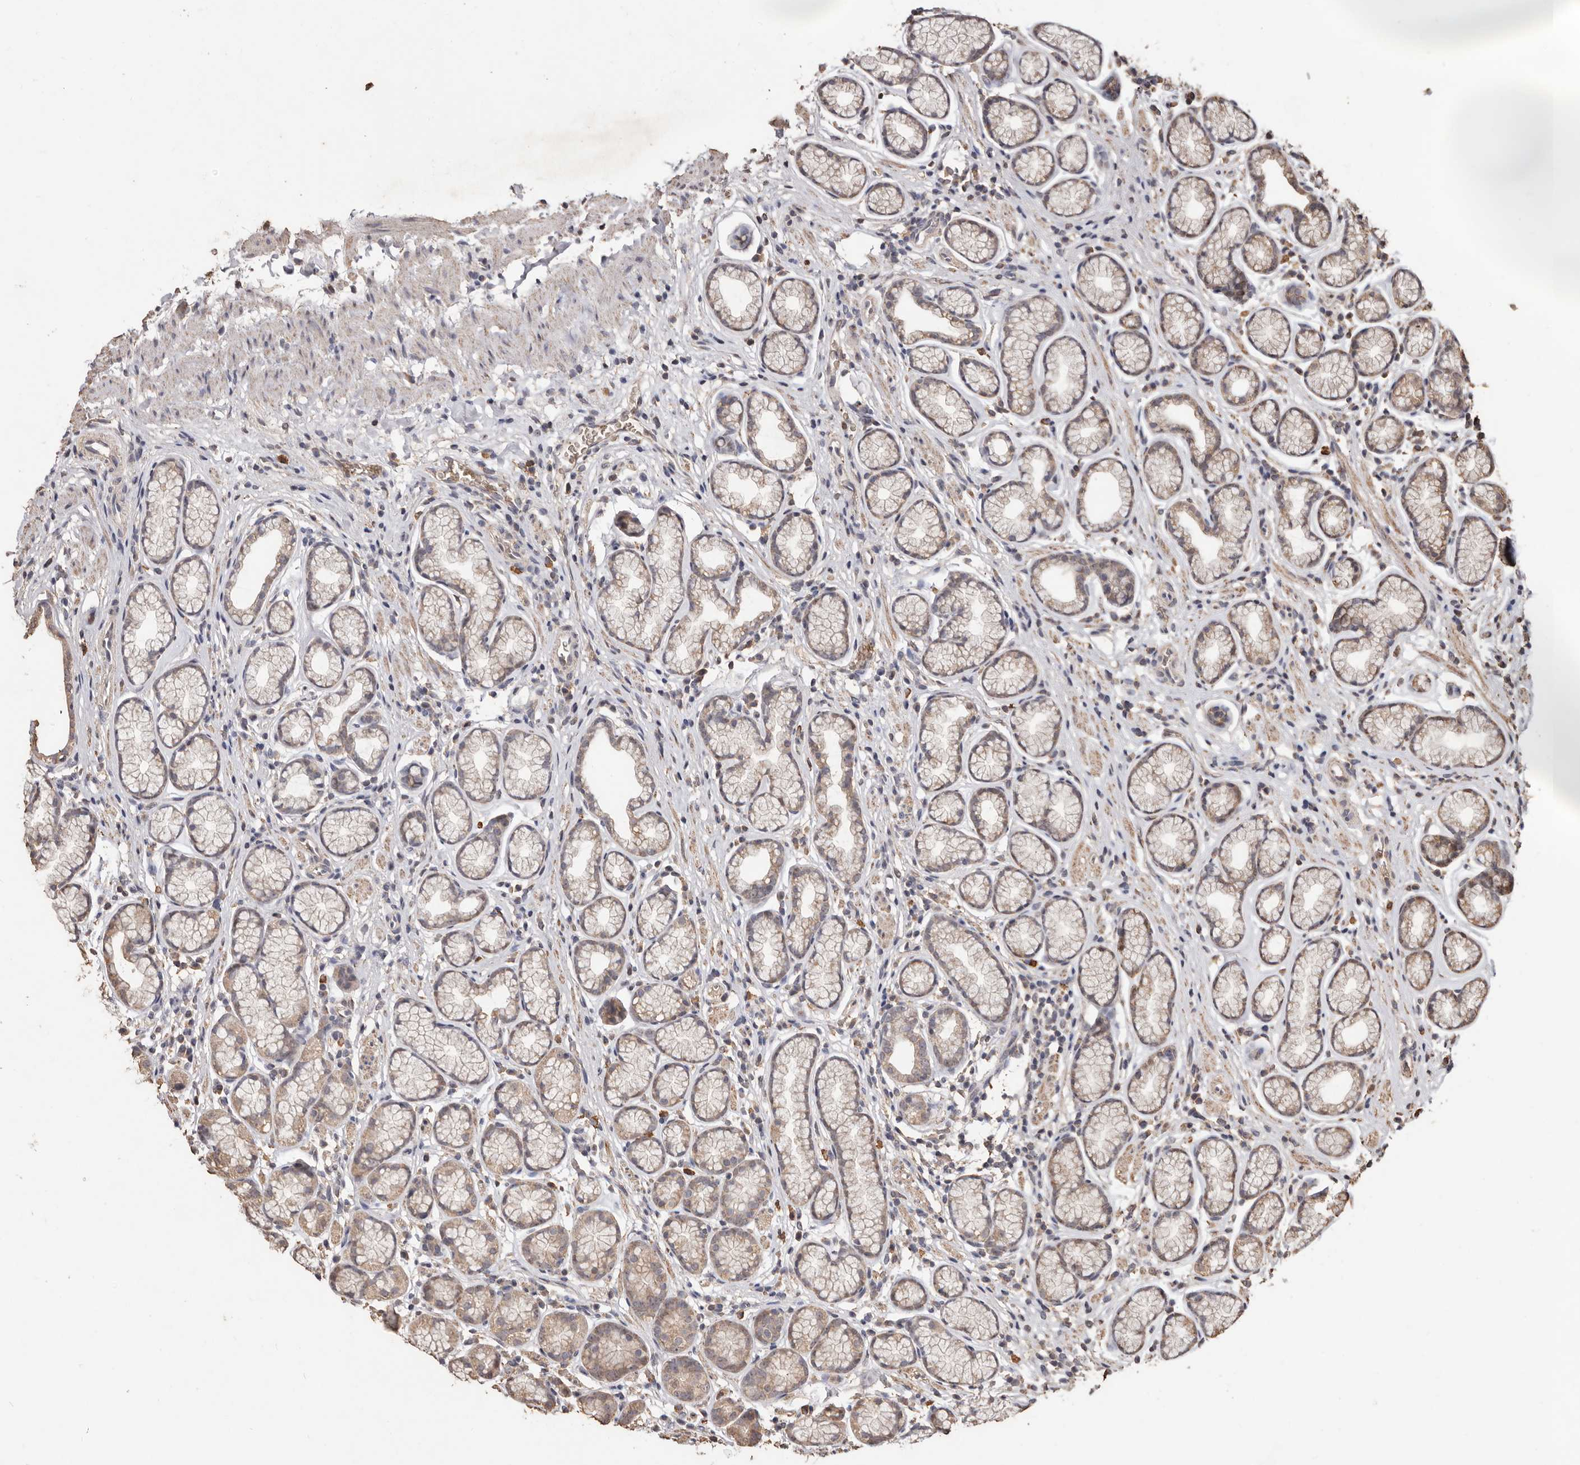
{"staining": {"intensity": "weak", "quantity": "25%-75%", "location": "cytoplasmic/membranous"}, "tissue": "stomach", "cell_type": "Glandular cells", "image_type": "normal", "snomed": [{"axis": "morphology", "description": "Normal tissue, NOS"}, {"axis": "topography", "description": "Stomach"}], "caption": "Immunohistochemical staining of normal stomach shows 25%-75% levels of weak cytoplasmic/membranous protein expression in approximately 25%-75% of glandular cells. The protein of interest is shown in brown color, while the nuclei are stained blue.", "gene": "GRAMD2A", "patient": {"sex": "male", "age": 42}}